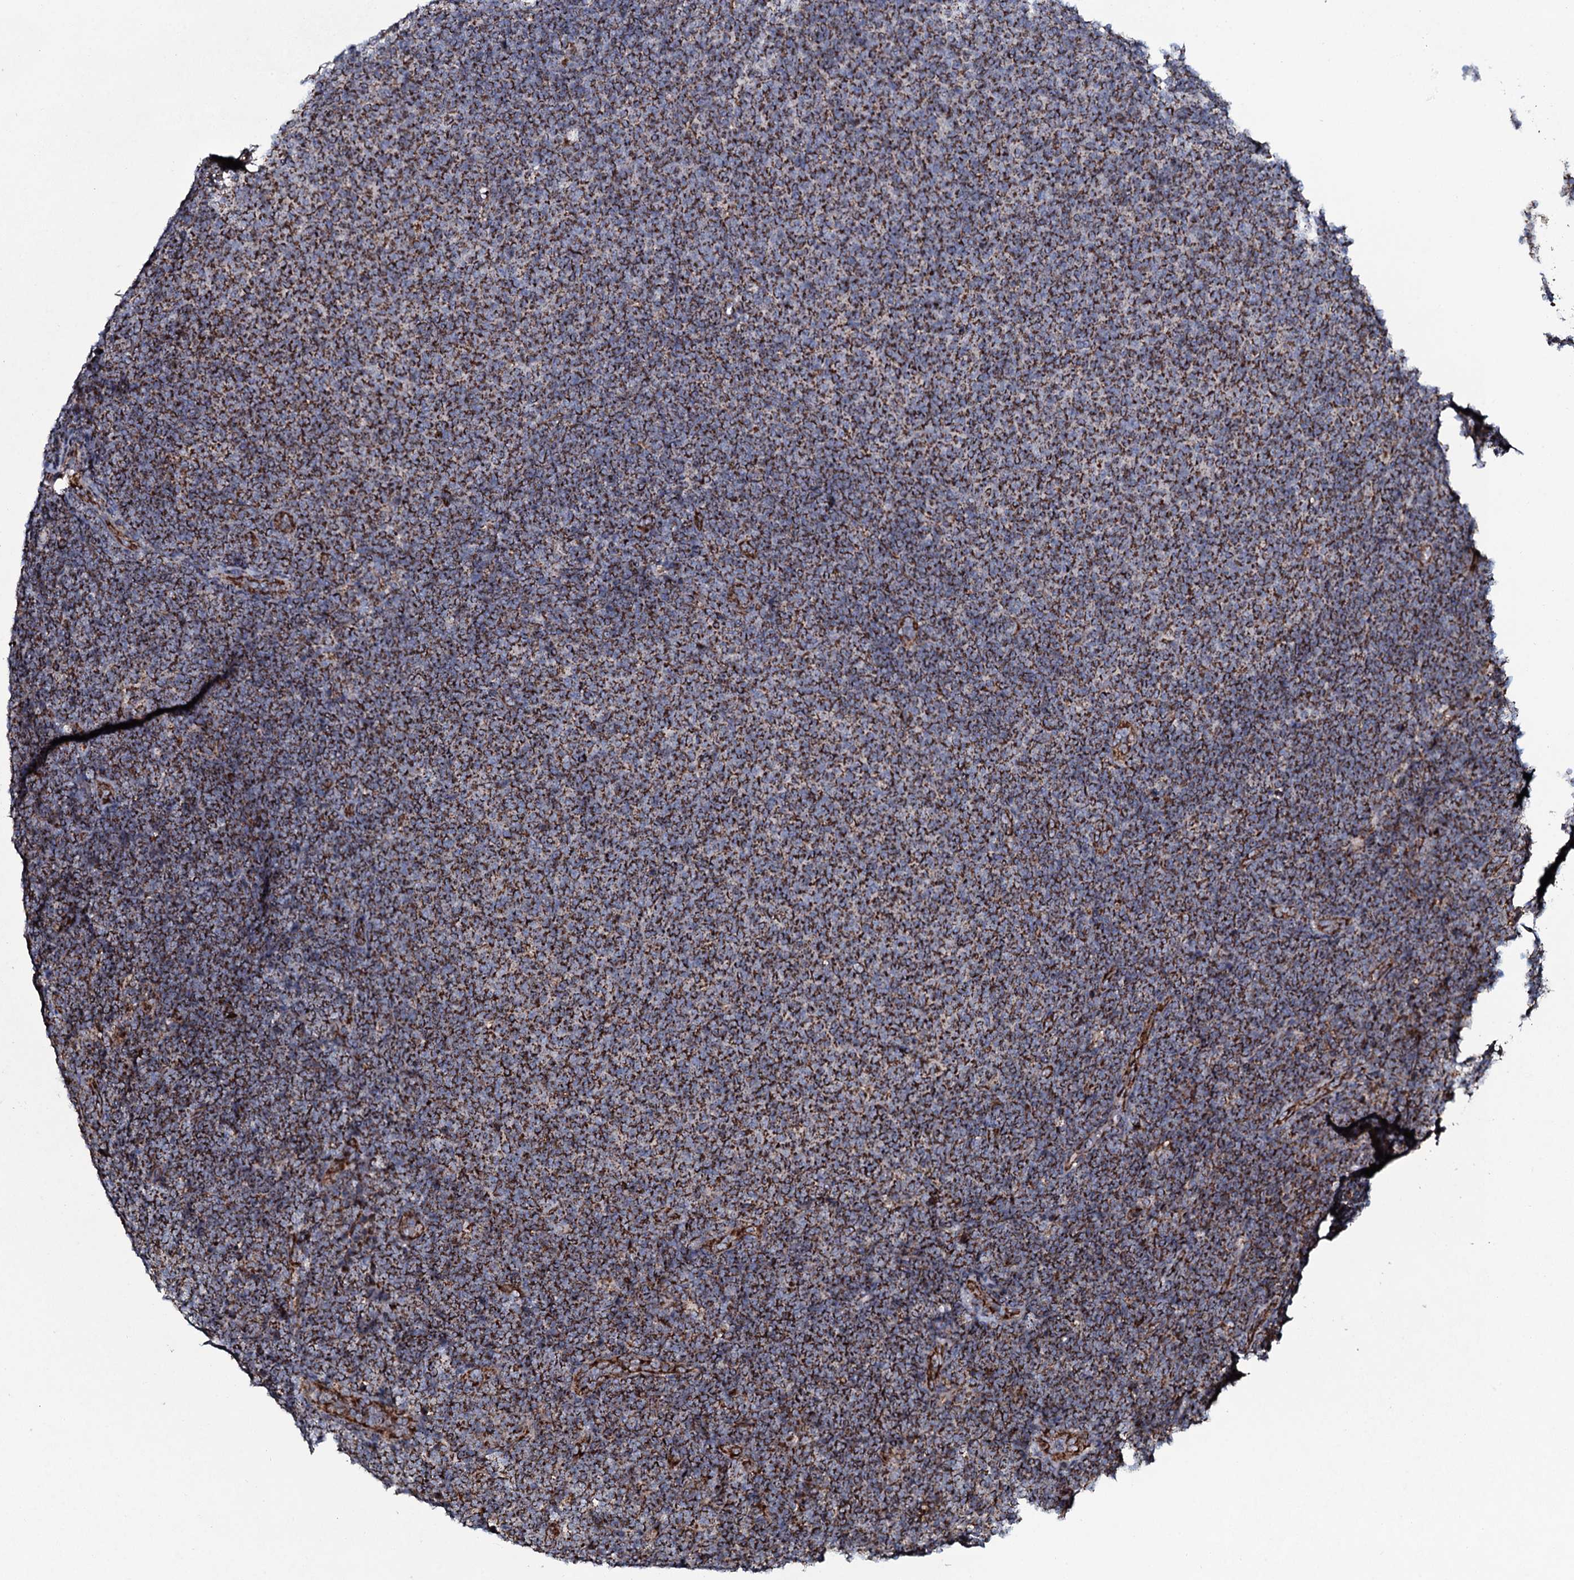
{"staining": {"intensity": "strong", "quantity": ">75%", "location": "cytoplasmic/membranous"}, "tissue": "lymphoma", "cell_type": "Tumor cells", "image_type": "cancer", "snomed": [{"axis": "morphology", "description": "Malignant lymphoma, non-Hodgkin's type, Low grade"}, {"axis": "topography", "description": "Lymph node"}], "caption": "Malignant lymphoma, non-Hodgkin's type (low-grade) stained for a protein (brown) shows strong cytoplasmic/membranous positive staining in approximately >75% of tumor cells.", "gene": "EVC2", "patient": {"sex": "male", "age": 66}}